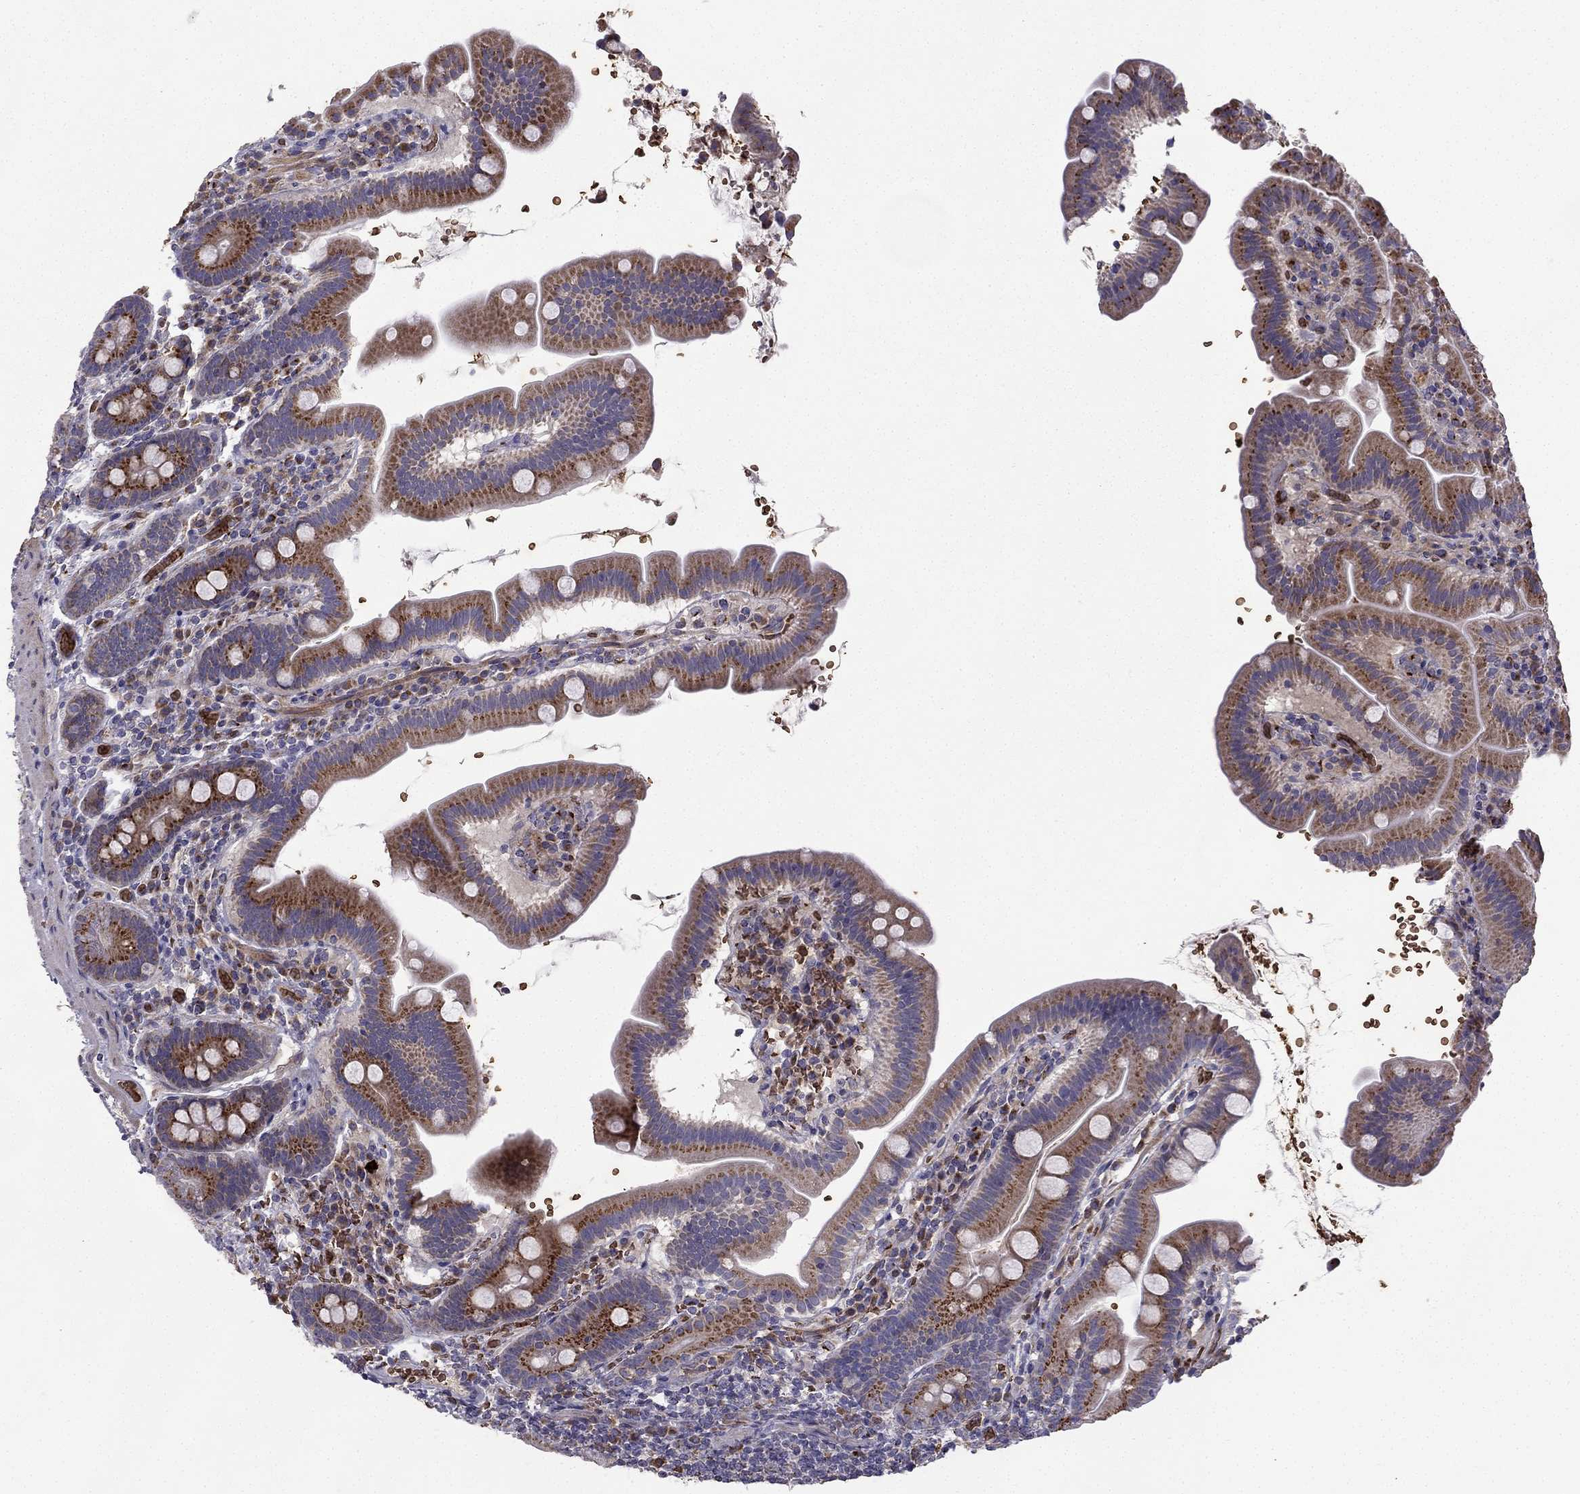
{"staining": {"intensity": "strong", "quantity": "25%-75%", "location": "cytoplasmic/membranous"}, "tissue": "small intestine", "cell_type": "Glandular cells", "image_type": "normal", "snomed": [{"axis": "morphology", "description": "Normal tissue, NOS"}, {"axis": "topography", "description": "Small intestine"}], "caption": "A high amount of strong cytoplasmic/membranous expression is identified in about 25%-75% of glandular cells in normal small intestine.", "gene": "B4GALT7", "patient": {"sex": "male", "age": 26}}